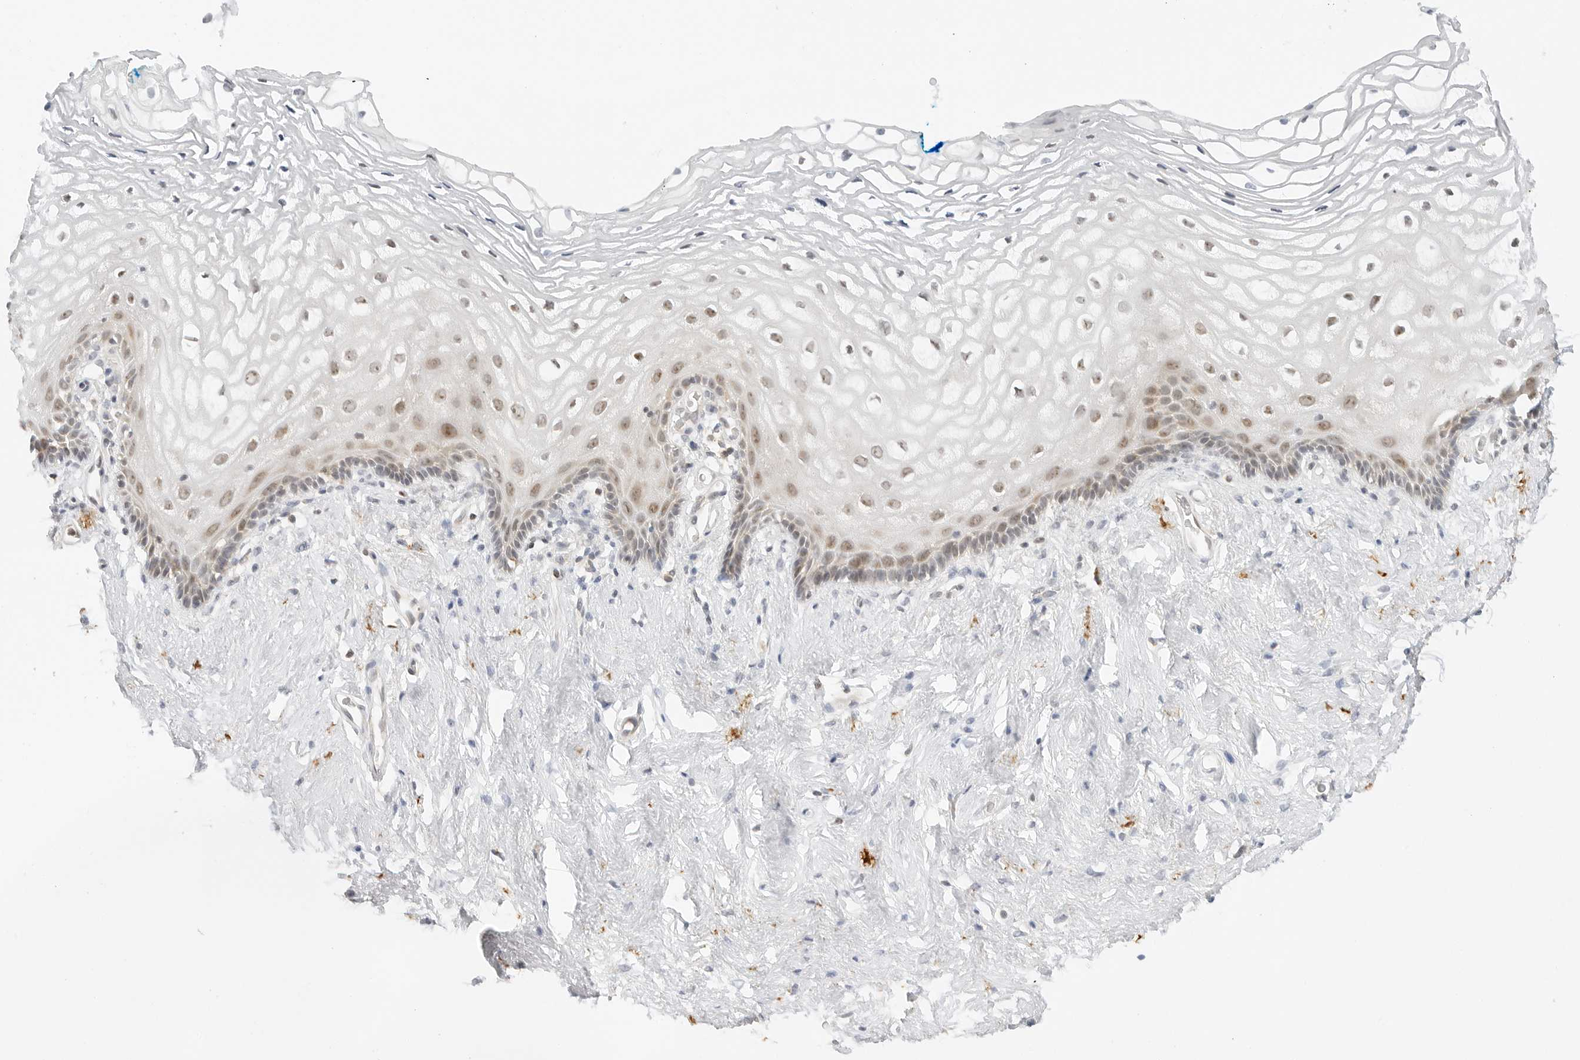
{"staining": {"intensity": "weak", "quantity": "25%-75%", "location": "nuclear"}, "tissue": "vagina", "cell_type": "Squamous epithelial cells", "image_type": "normal", "snomed": [{"axis": "morphology", "description": "Normal tissue, NOS"}, {"axis": "morphology", "description": "Adenocarcinoma, NOS"}, {"axis": "topography", "description": "Rectum"}, {"axis": "topography", "description": "Vagina"}], "caption": "DAB immunohistochemical staining of unremarkable human vagina shows weak nuclear protein positivity in about 25%-75% of squamous epithelial cells.", "gene": "GORAB", "patient": {"sex": "female", "age": 71}}